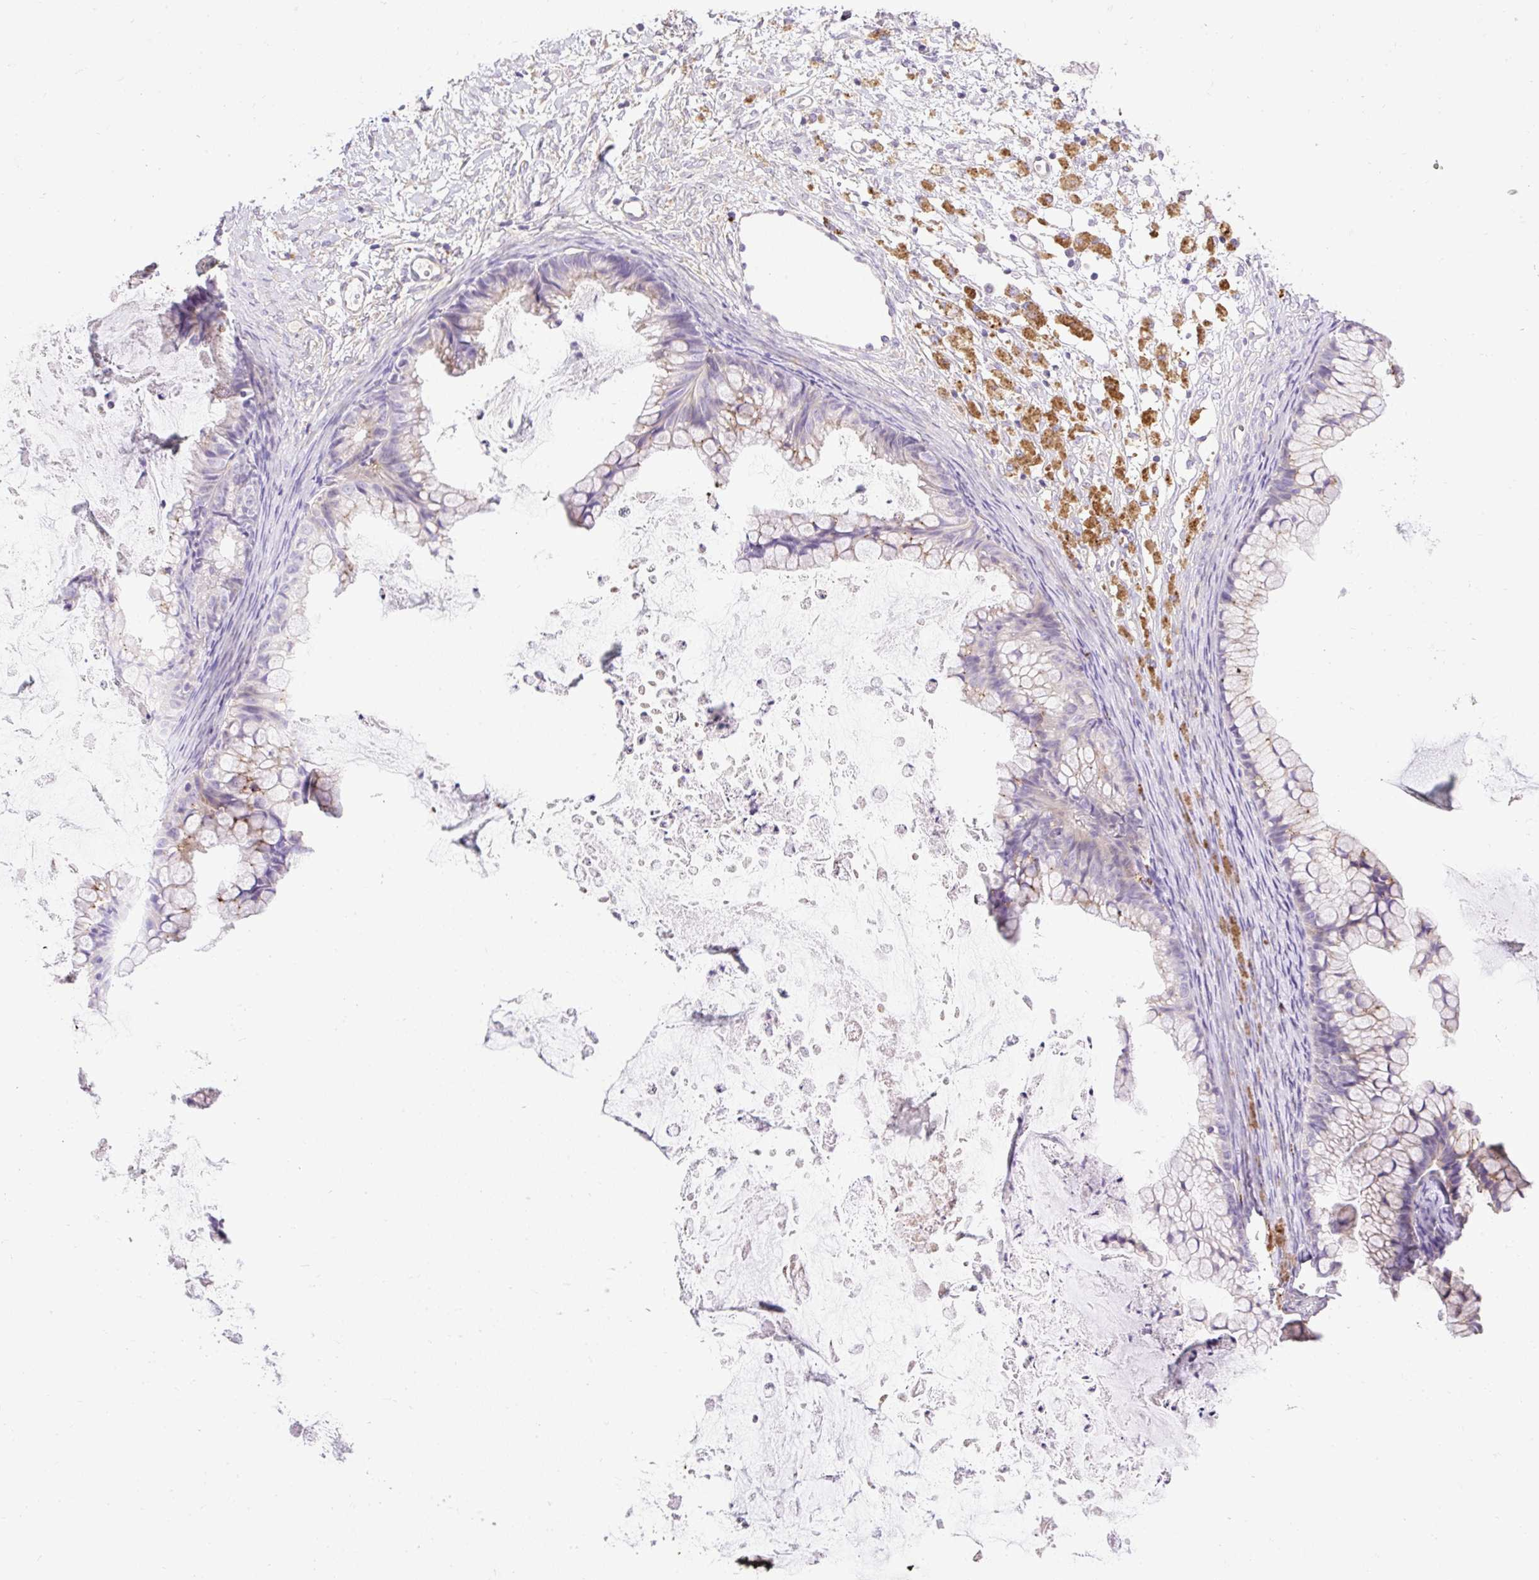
{"staining": {"intensity": "negative", "quantity": "none", "location": "none"}, "tissue": "ovarian cancer", "cell_type": "Tumor cells", "image_type": "cancer", "snomed": [{"axis": "morphology", "description": "Cystadenocarcinoma, mucinous, NOS"}, {"axis": "topography", "description": "Ovary"}], "caption": "IHC of human ovarian mucinous cystadenocarcinoma displays no staining in tumor cells.", "gene": "HEXB", "patient": {"sex": "female", "age": 35}}